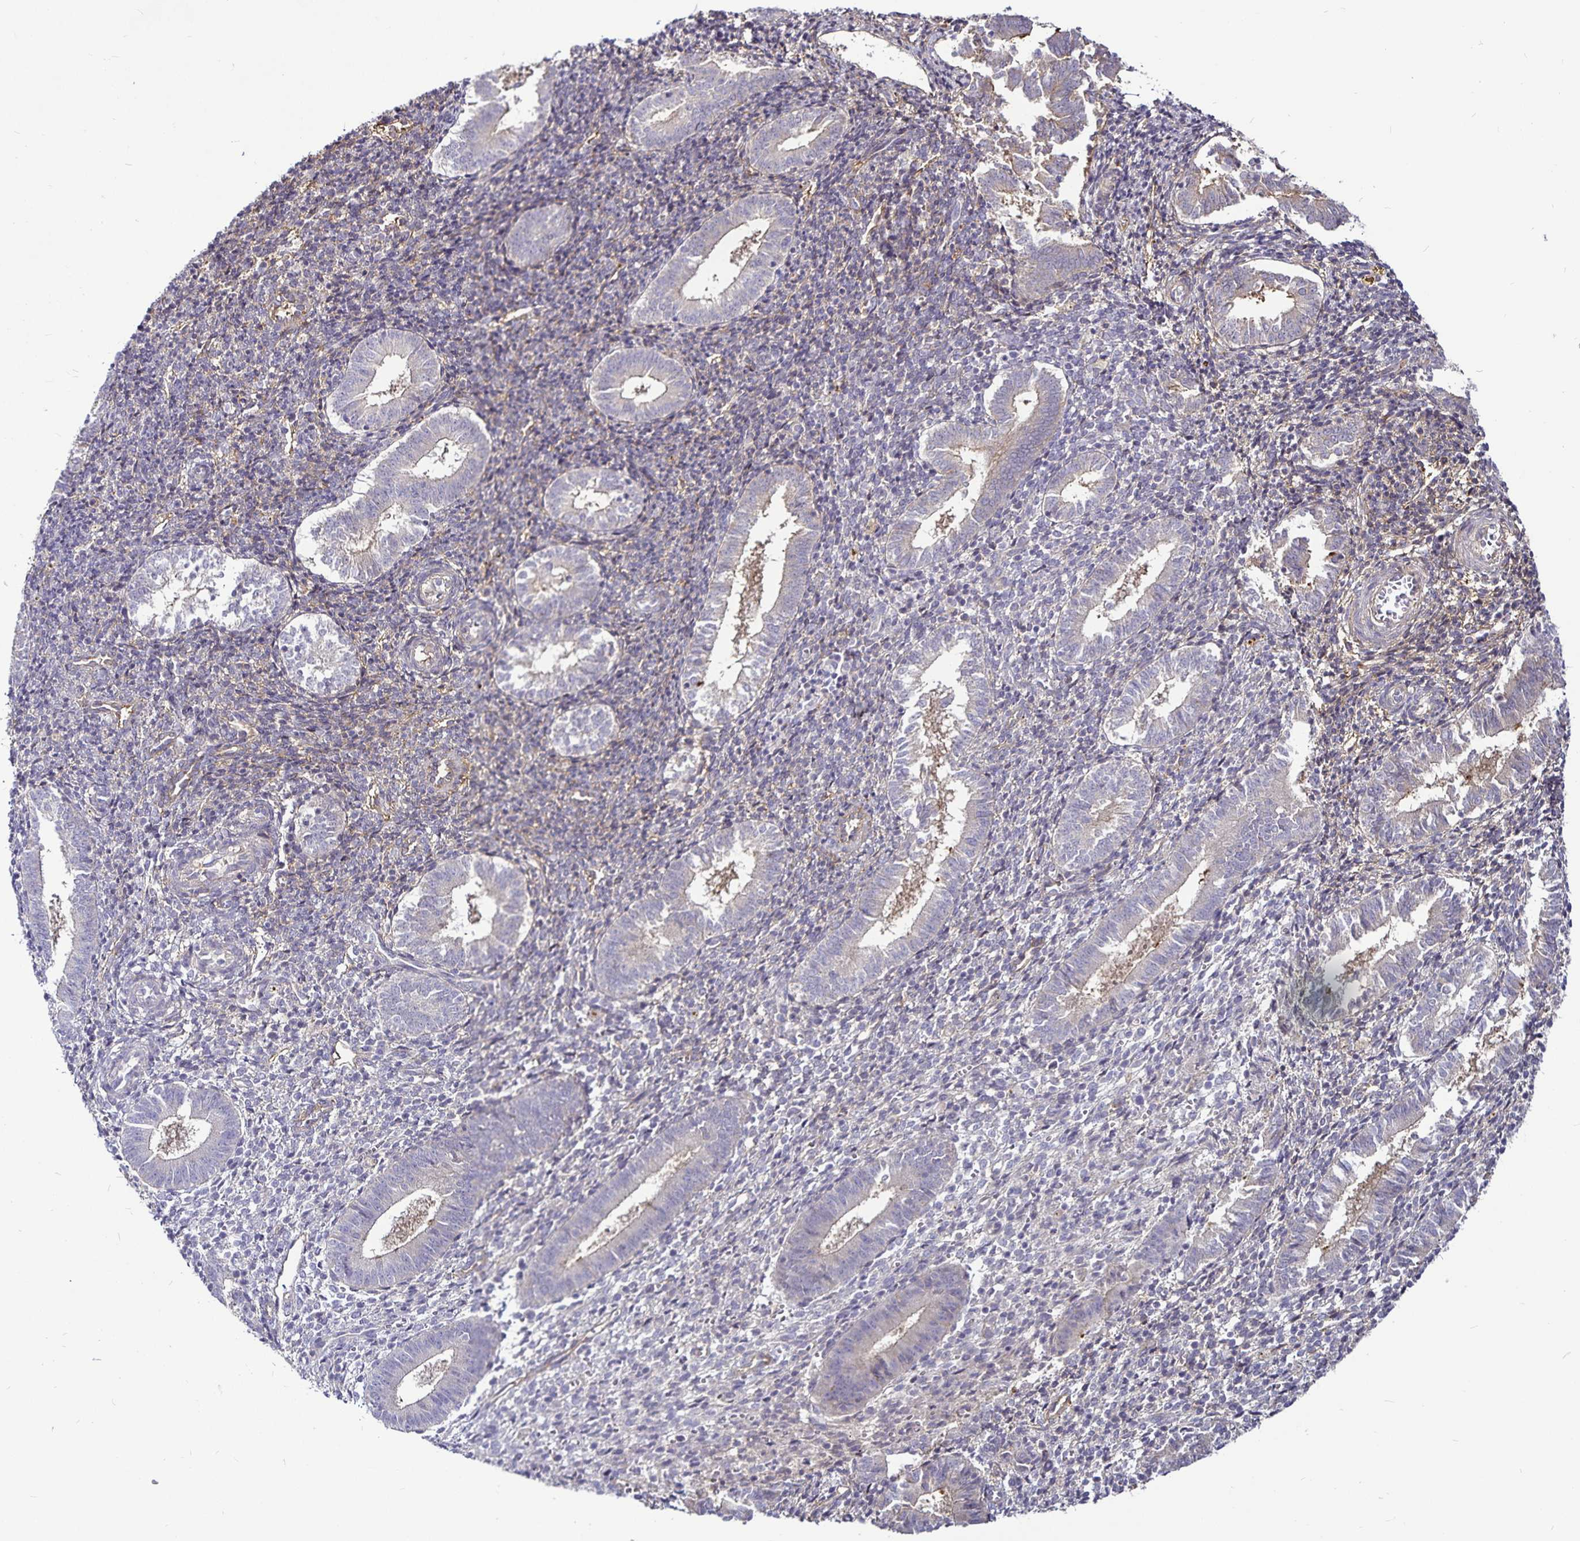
{"staining": {"intensity": "negative", "quantity": "none", "location": "none"}, "tissue": "endometrium", "cell_type": "Cells in endometrial stroma", "image_type": "normal", "snomed": [{"axis": "morphology", "description": "Normal tissue, NOS"}, {"axis": "topography", "description": "Endometrium"}], "caption": "This image is of unremarkable endometrium stained with immunohistochemistry to label a protein in brown with the nuclei are counter-stained blue. There is no expression in cells in endometrial stroma. (Brightfield microscopy of DAB (3,3'-diaminobenzidine) immunohistochemistry (IHC) at high magnification).", "gene": "GNG12", "patient": {"sex": "female", "age": 25}}